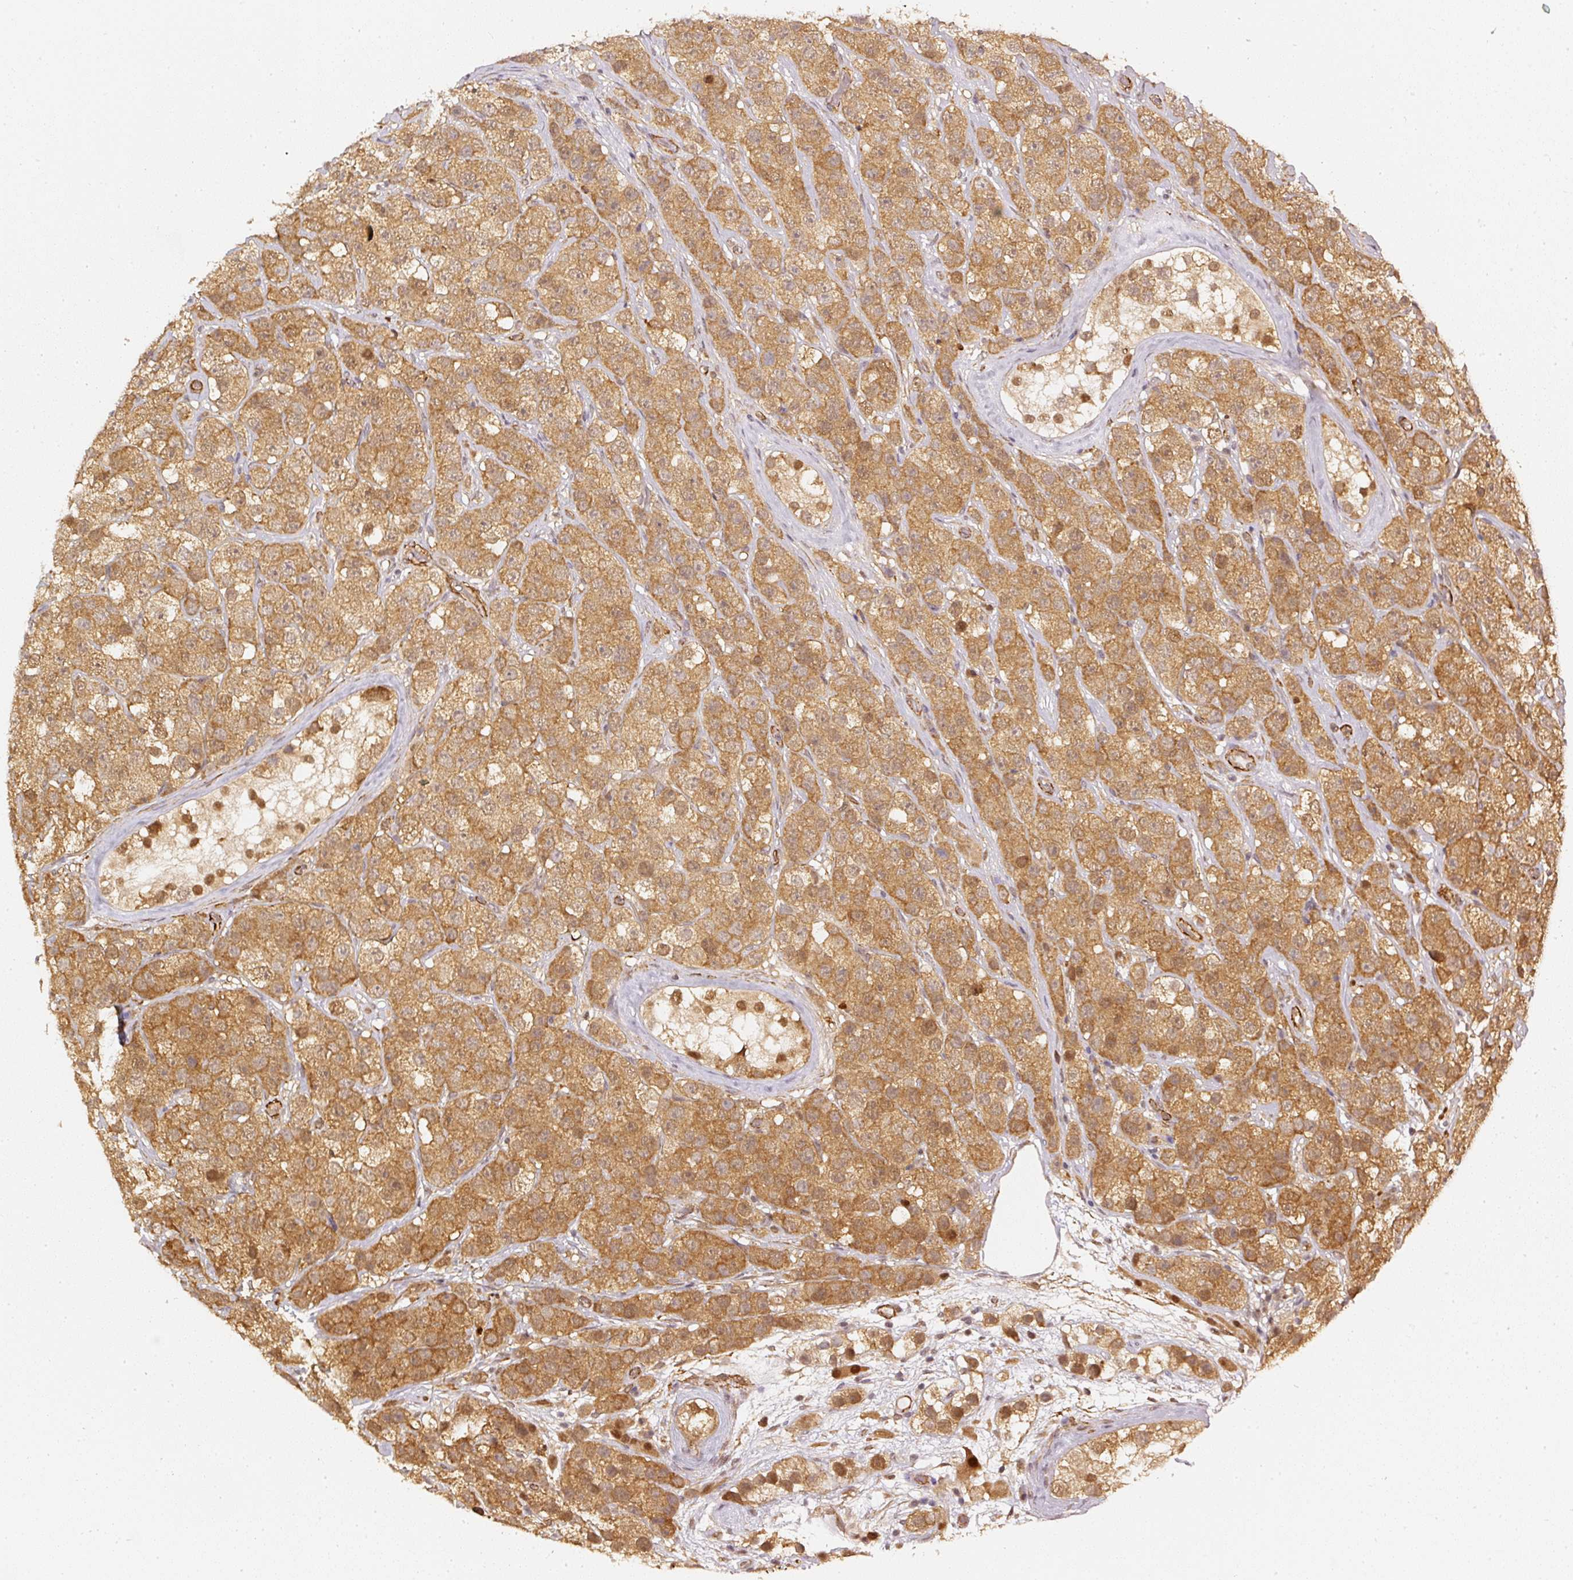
{"staining": {"intensity": "moderate", "quantity": ">75%", "location": "cytoplasmic/membranous,nuclear"}, "tissue": "testis cancer", "cell_type": "Tumor cells", "image_type": "cancer", "snomed": [{"axis": "morphology", "description": "Seminoma, NOS"}, {"axis": "topography", "description": "Testis"}], "caption": "A brown stain shows moderate cytoplasmic/membranous and nuclear expression of a protein in human testis seminoma tumor cells.", "gene": "PSMD1", "patient": {"sex": "male", "age": 28}}